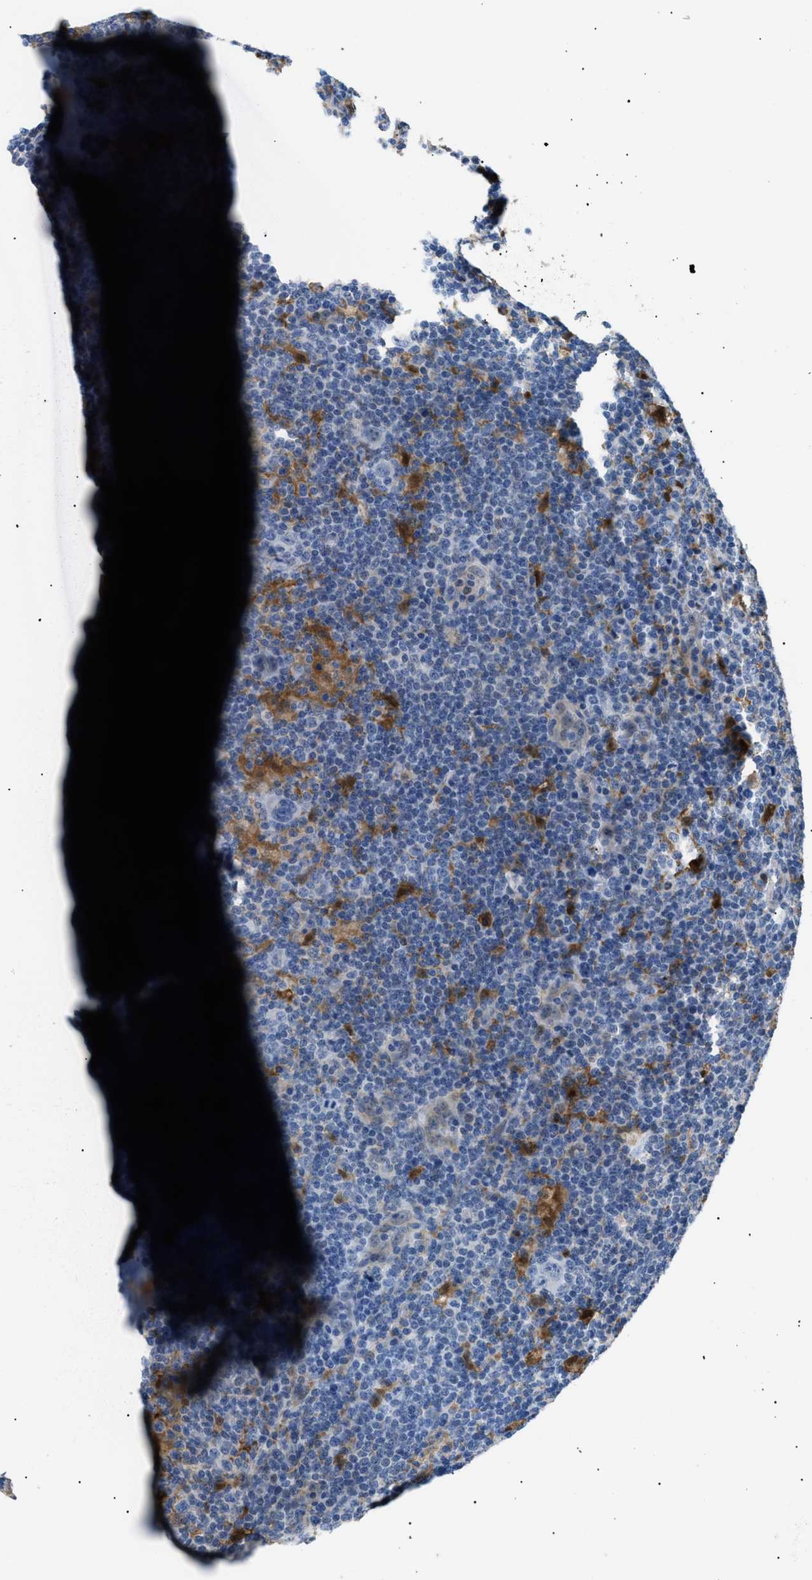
{"staining": {"intensity": "negative", "quantity": "none", "location": "none"}, "tissue": "lymphoma", "cell_type": "Tumor cells", "image_type": "cancer", "snomed": [{"axis": "morphology", "description": "Hodgkin's disease, NOS"}, {"axis": "topography", "description": "Lymph node"}], "caption": "Immunohistochemical staining of human Hodgkin's disease reveals no significant expression in tumor cells. The staining is performed using DAB brown chromogen with nuclei counter-stained in using hematoxylin.", "gene": "AKR1A1", "patient": {"sex": "female", "age": 57}}